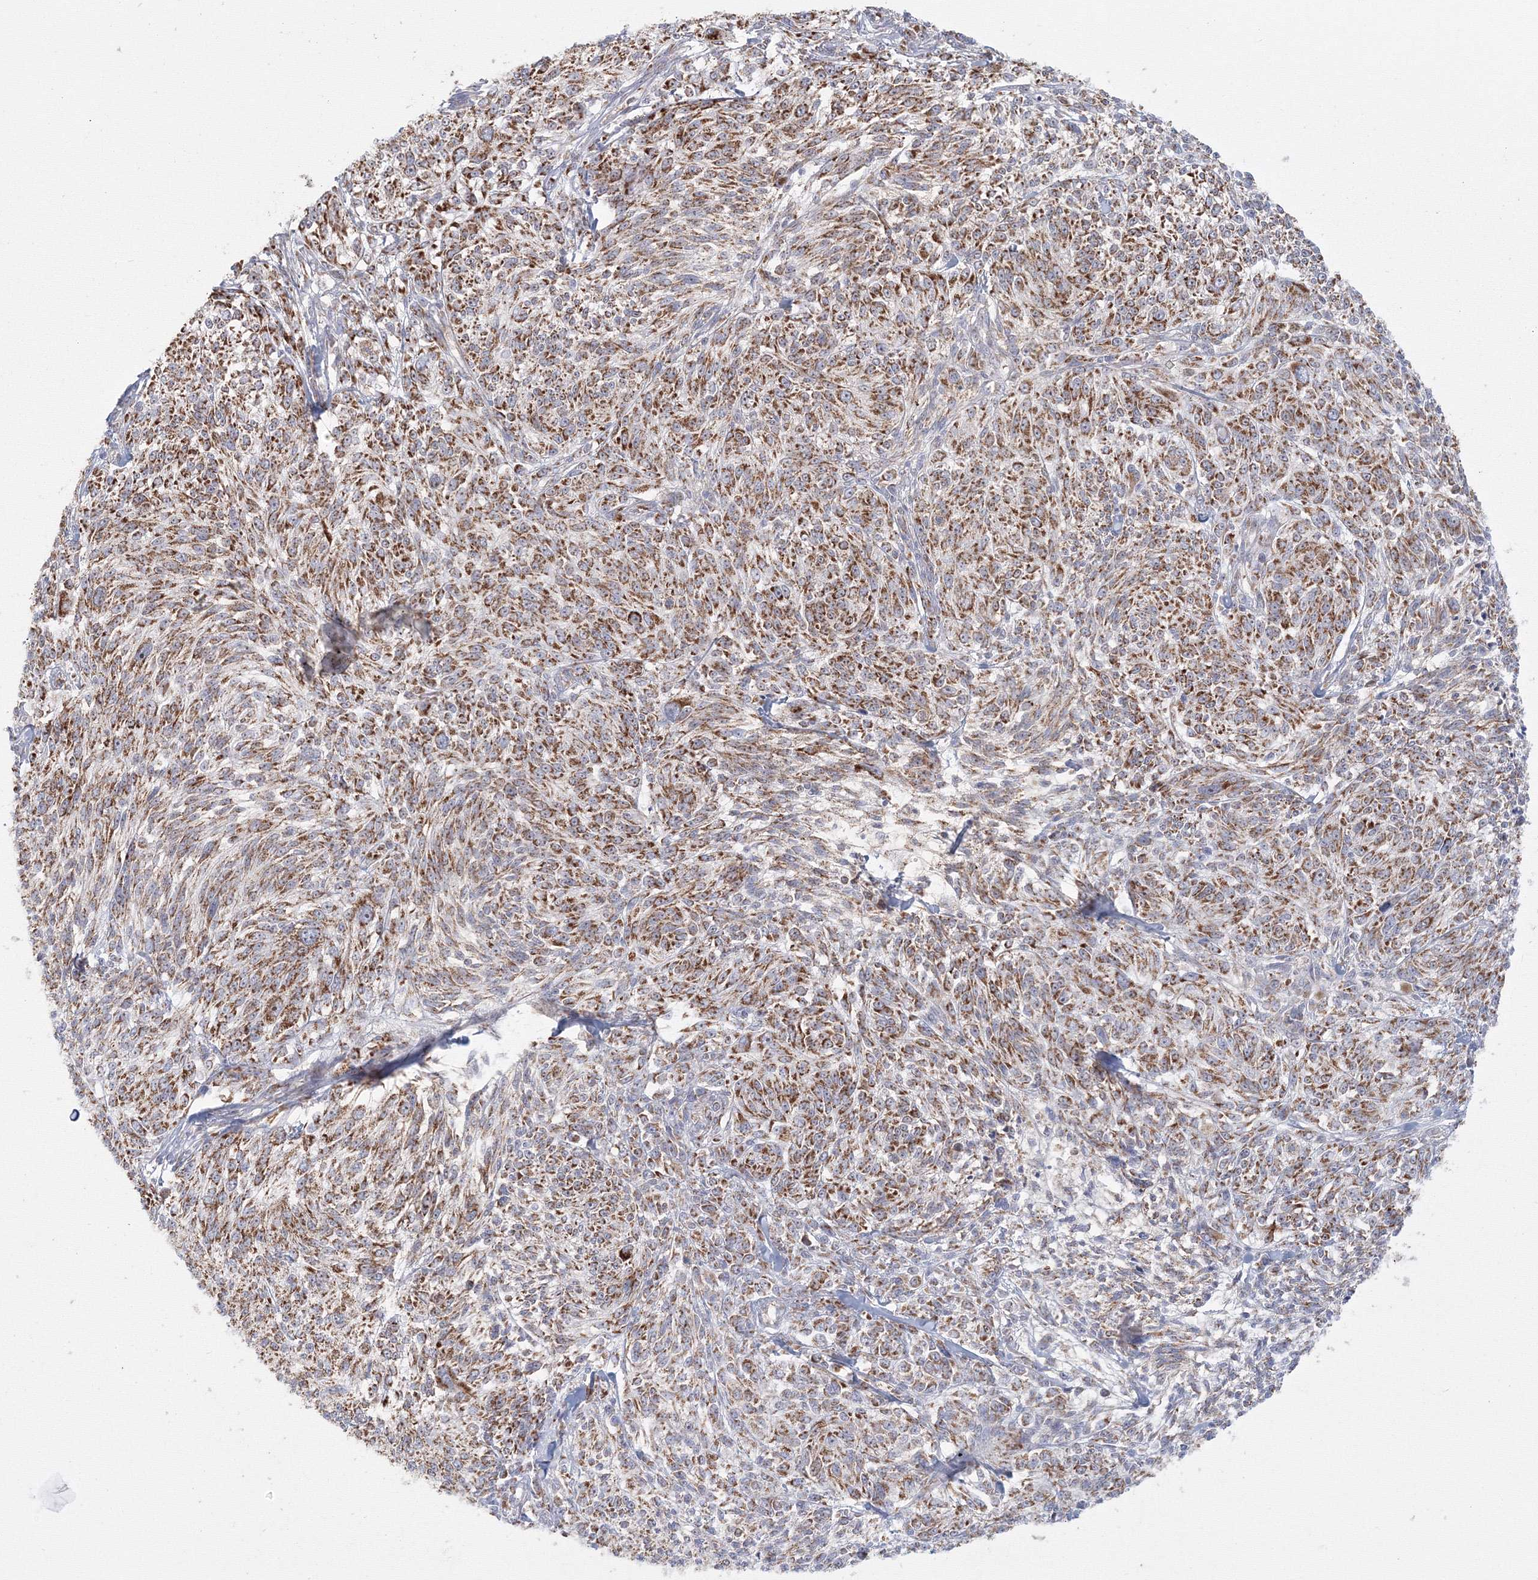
{"staining": {"intensity": "strong", "quantity": ">75%", "location": "cytoplasmic/membranous"}, "tissue": "melanoma", "cell_type": "Tumor cells", "image_type": "cancer", "snomed": [{"axis": "morphology", "description": "Malignant melanoma, NOS"}, {"axis": "topography", "description": "Skin of trunk"}], "caption": "Immunohistochemical staining of malignant melanoma exhibits high levels of strong cytoplasmic/membranous protein expression in about >75% of tumor cells.", "gene": "GRPEL1", "patient": {"sex": "male", "age": 71}}